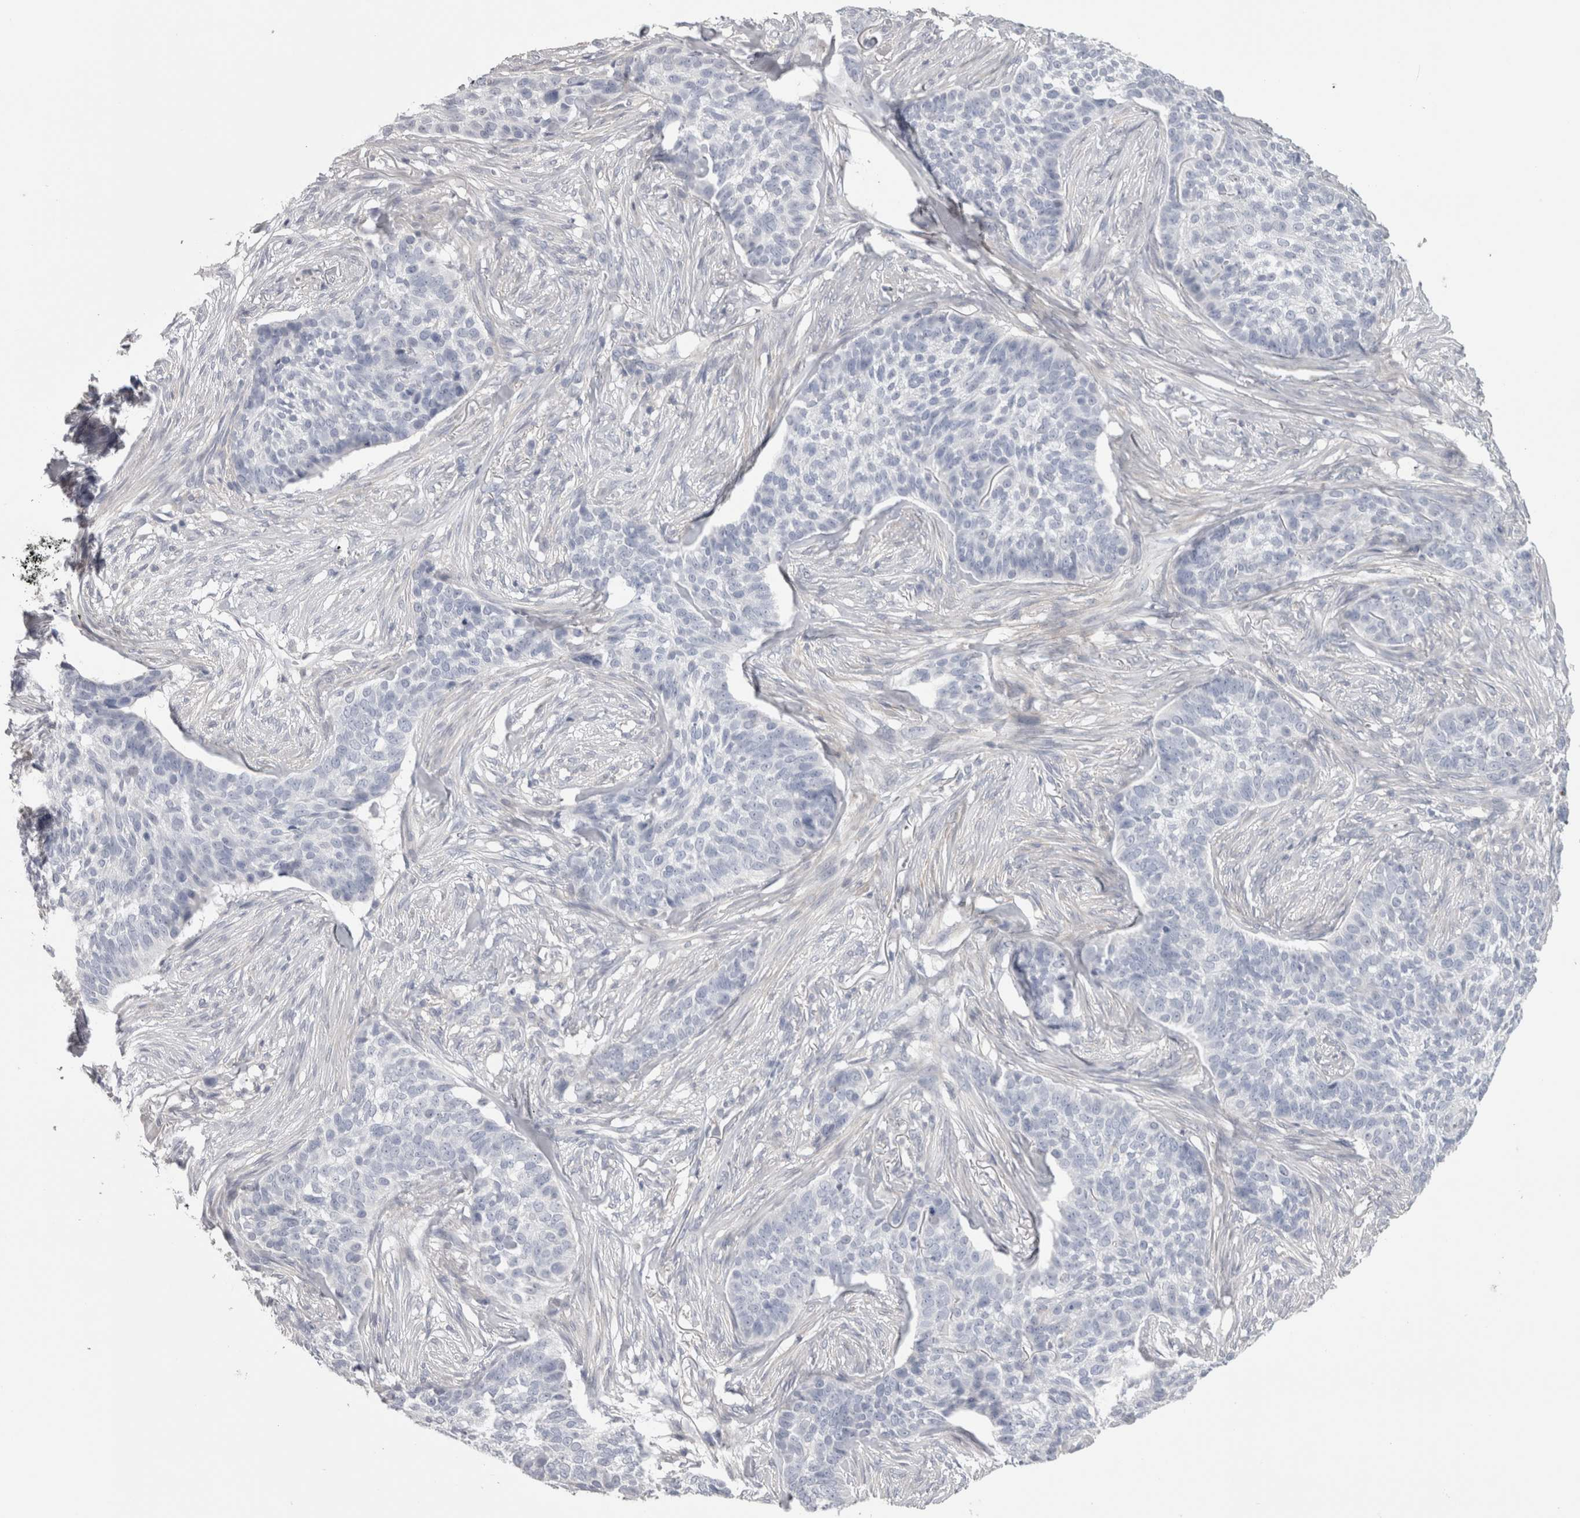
{"staining": {"intensity": "negative", "quantity": "none", "location": "none"}, "tissue": "skin cancer", "cell_type": "Tumor cells", "image_type": "cancer", "snomed": [{"axis": "morphology", "description": "Basal cell carcinoma"}, {"axis": "topography", "description": "Skin"}], "caption": "Immunohistochemistry (IHC) of human skin basal cell carcinoma shows no staining in tumor cells. The staining was performed using DAB (3,3'-diaminobenzidine) to visualize the protein expression in brown, while the nuclei were stained in blue with hematoxylin (Magnification: 20x).", "gene": "IL33", "patient": {"sex": "male", "age": 85}}